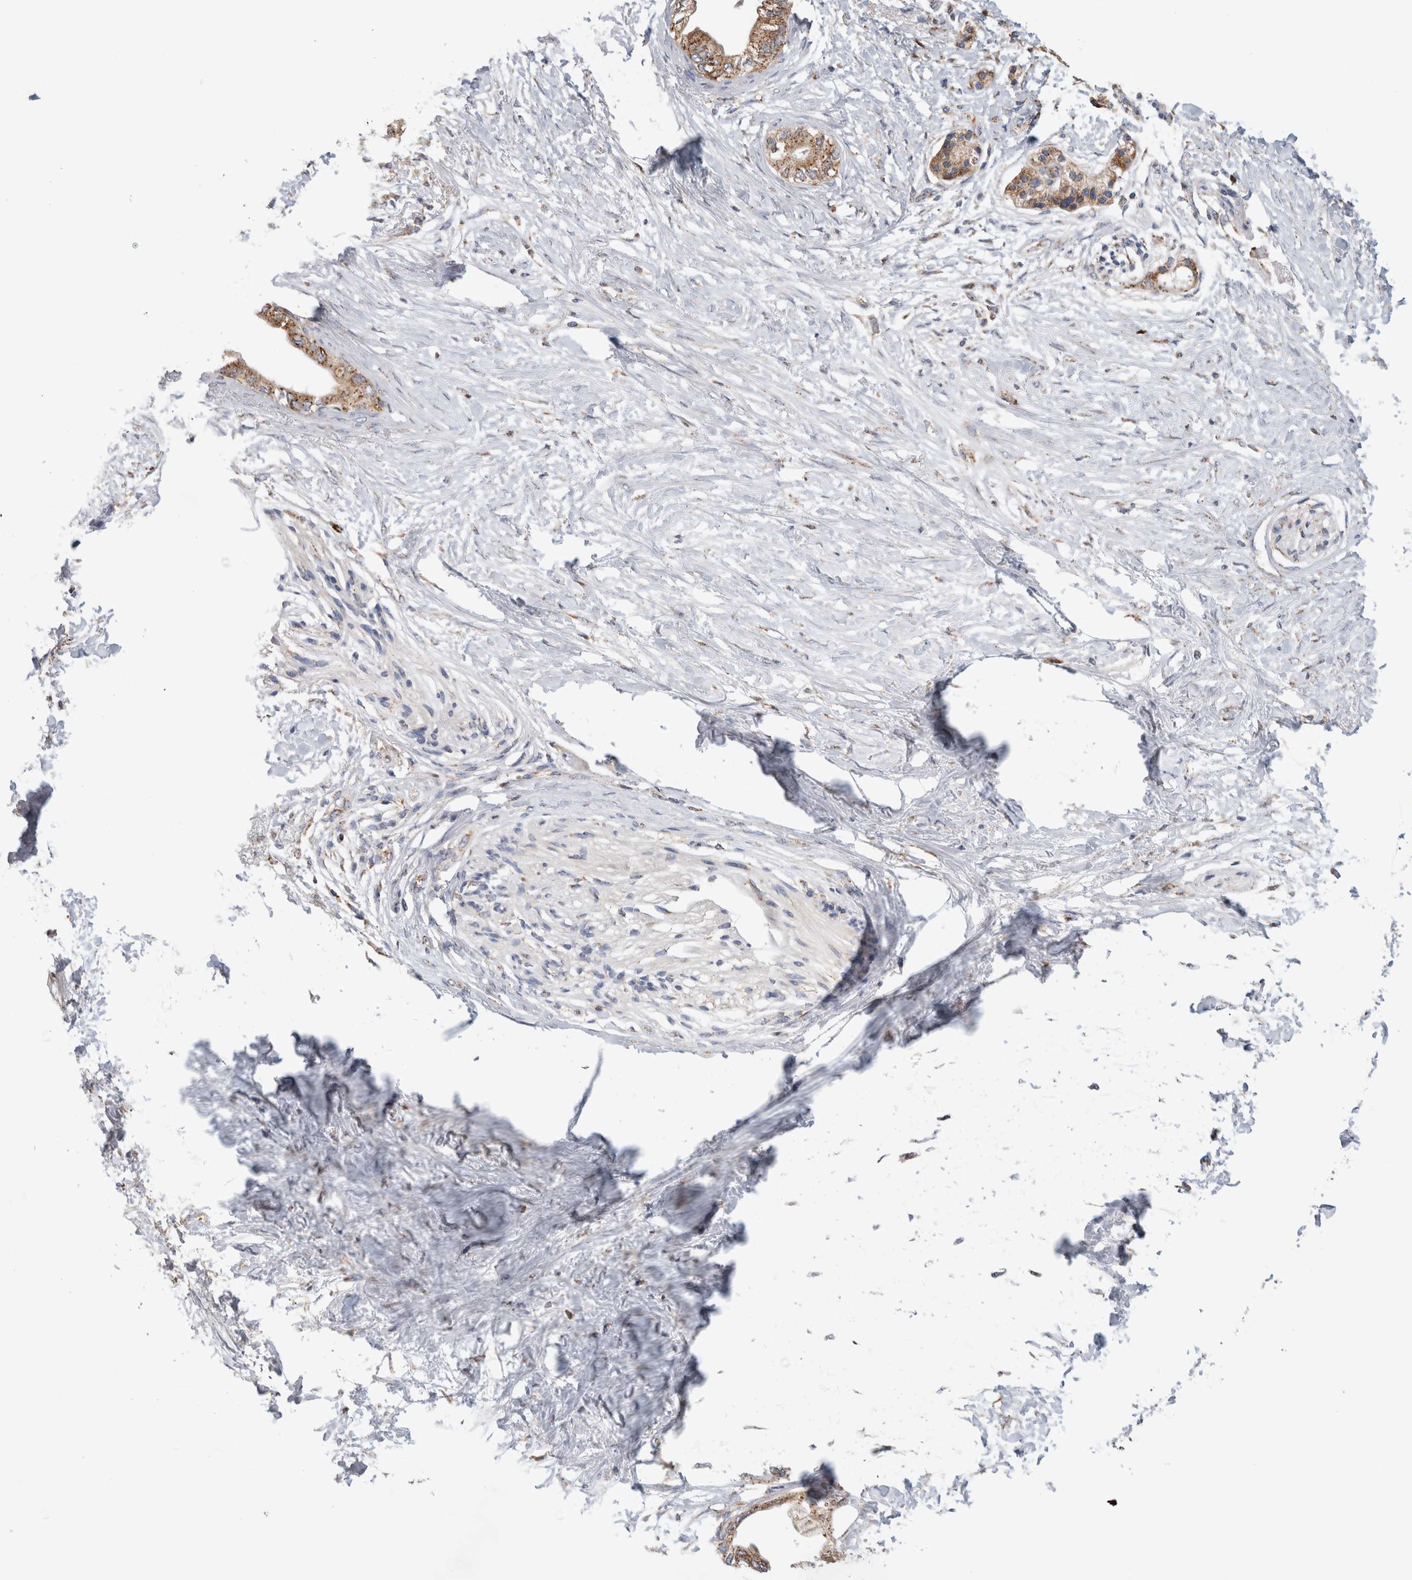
{"staining": {"intensity": "moderate", "quantity": ">75%", "location": "cytoplasmic/membranous"}, "tissue": "pancreatic cancer", "cell_type": "Tumor cells", "image_type": "cancer", "snomed": [{"axis": "morphology", "description": "Normal tissue, NOS"}, {"axis": "morphology", "description": "Adenocarcinoma, NOS"}, {"axis": "topography", "description": "Pancreas"}, {"axis": "topography", "description": "Duodenum"}], "caption": "Immunohistochemical staining of human adenocarcinoma (pancreatic) reveals moderate cytoplasmic/membranous protein expression in approximately >75% of tumor cells.", "gene": "IARS2", "patient": {"sex": "female", "age": 60}}